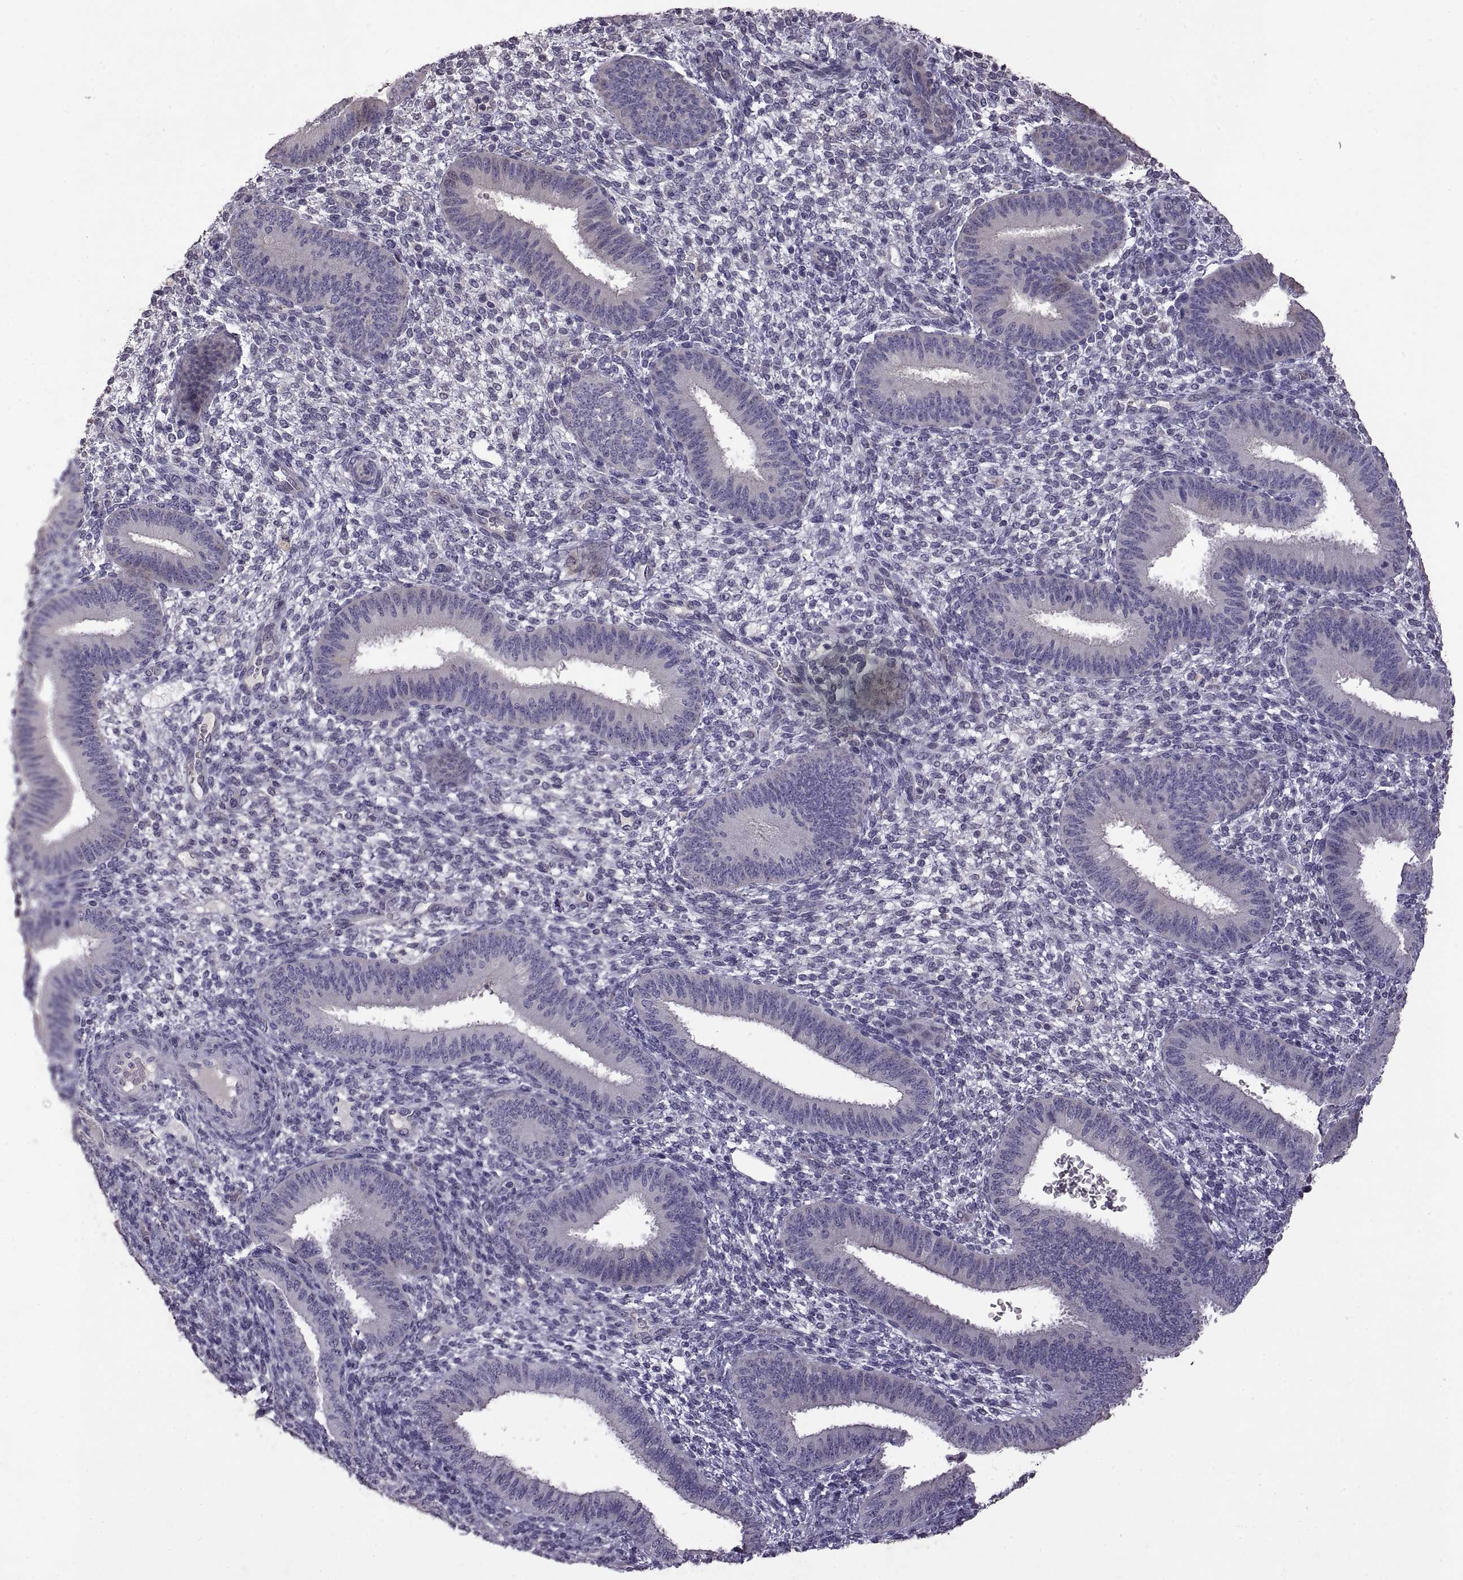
{"staining": {"intensity": "negative", "quantity": "none", "location": "none"}, "tissue": "endometrium", "cell_type": "Cells in endometrial stroma", "image_type": "normal", "snomed": [{"axis": "morphology", "description": "Normal tissue, NOS"}, {"axis": "topography", "description": "Endometrium"}], "caption": "Protein analysis of unremarkable endometrium demonstrates no significant positivity in cells in endometrial stroma. (IHC, brightfield microscopy, high magnification).", "gene": "DEFB136", "patient": {"sex": "female", "age": 39}}